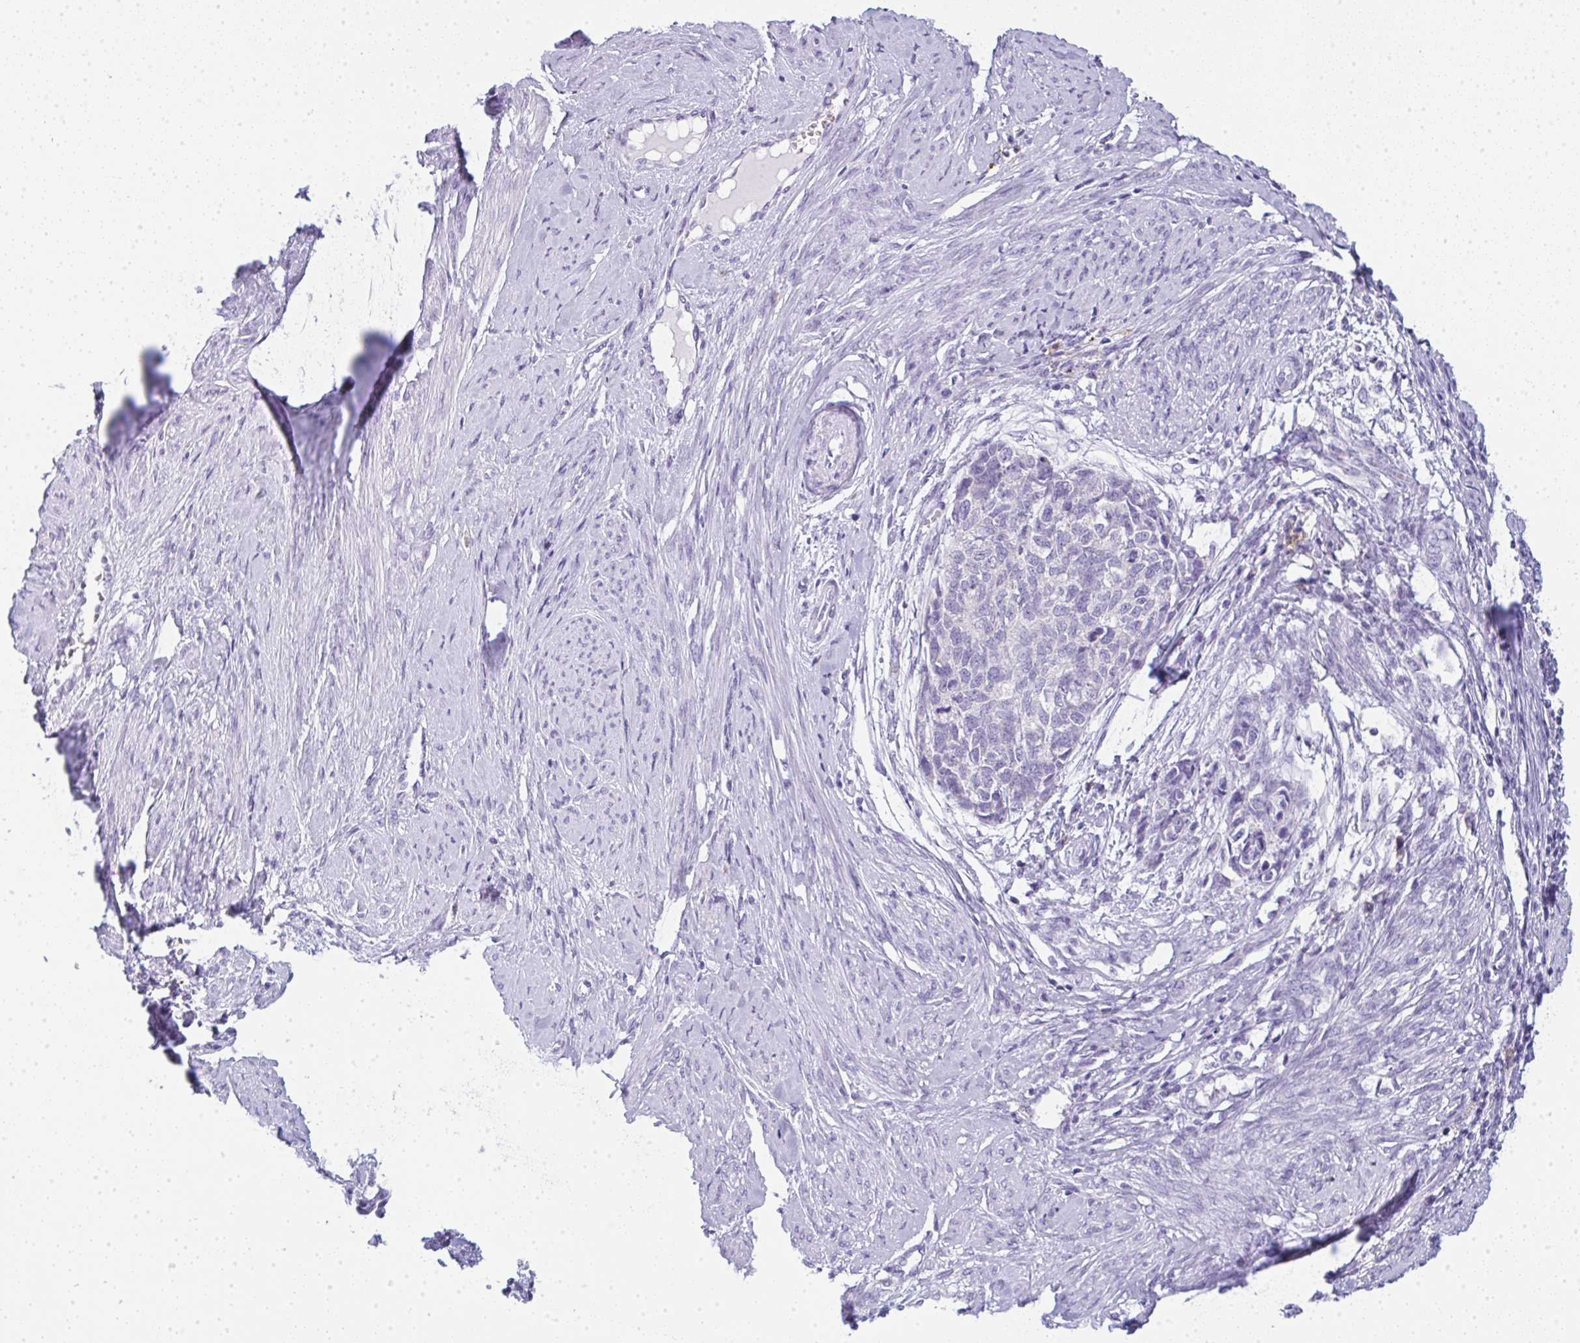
{"staining": {"intensity": "negative", "quantity": "none", "location": "none"}, "tissue": "cervical cancer", "cell_type": "Tumor cells", "image_type": "cancer", "snomed": [{"axis": "morphology", "description": "Squamous cell carcinoma, NOS"}, {"axis": "topography", "description": "Cervix"}], "caption": "An immunohistochemistry (IHC) image of cervical cancer is shown. There is no staining in tumor cells of cervical cancer.", "gene": "LPAR4", "patient": {"sex": "female", "age": 63}}